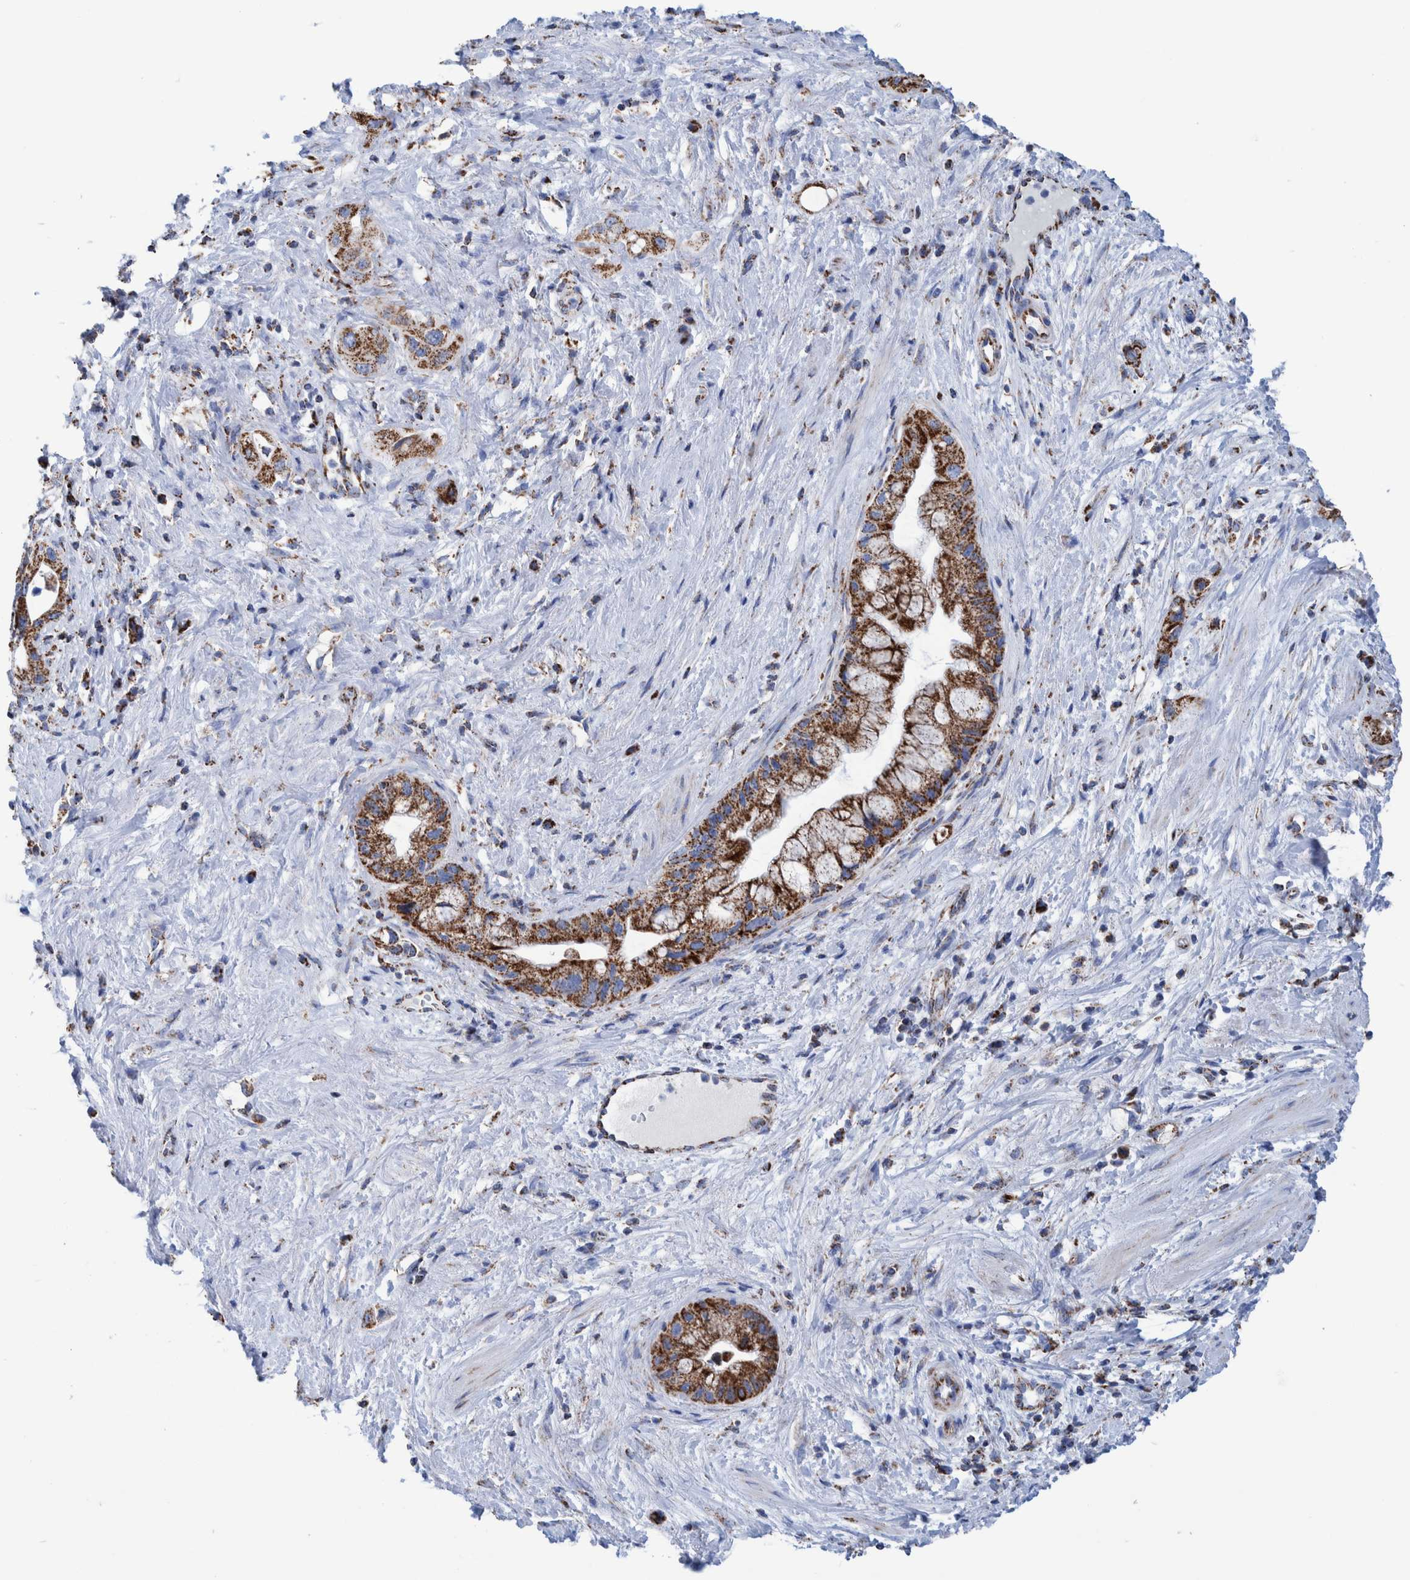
{"staining": {"intensity": "moderate", "quantity": ">75%", "location": "cytoplasmic/membranous"}, "tissue": "pancreatic cancer", "cell_type": "Tumor cells", "image_type": "cancer", "snomed": [{"axis": "morphology", "description": "Adenocarcinoma, NOS"}, {"axis": "topography", "description": "Pancreas"}], "caption": "A high-resolution histopathology image shows immunohistochemistry staining of pancreatic adenocarcinoma, which exhibits moderate cytoplasmic/membranous expression in about >75% of tumor cells. The staining was performed using DAB, with brown indicating positive protein expression. Nuclei are stained blue with hematoxylin.", "gene": "DECR1", "patient": {"sex": "female", "age": 73}}